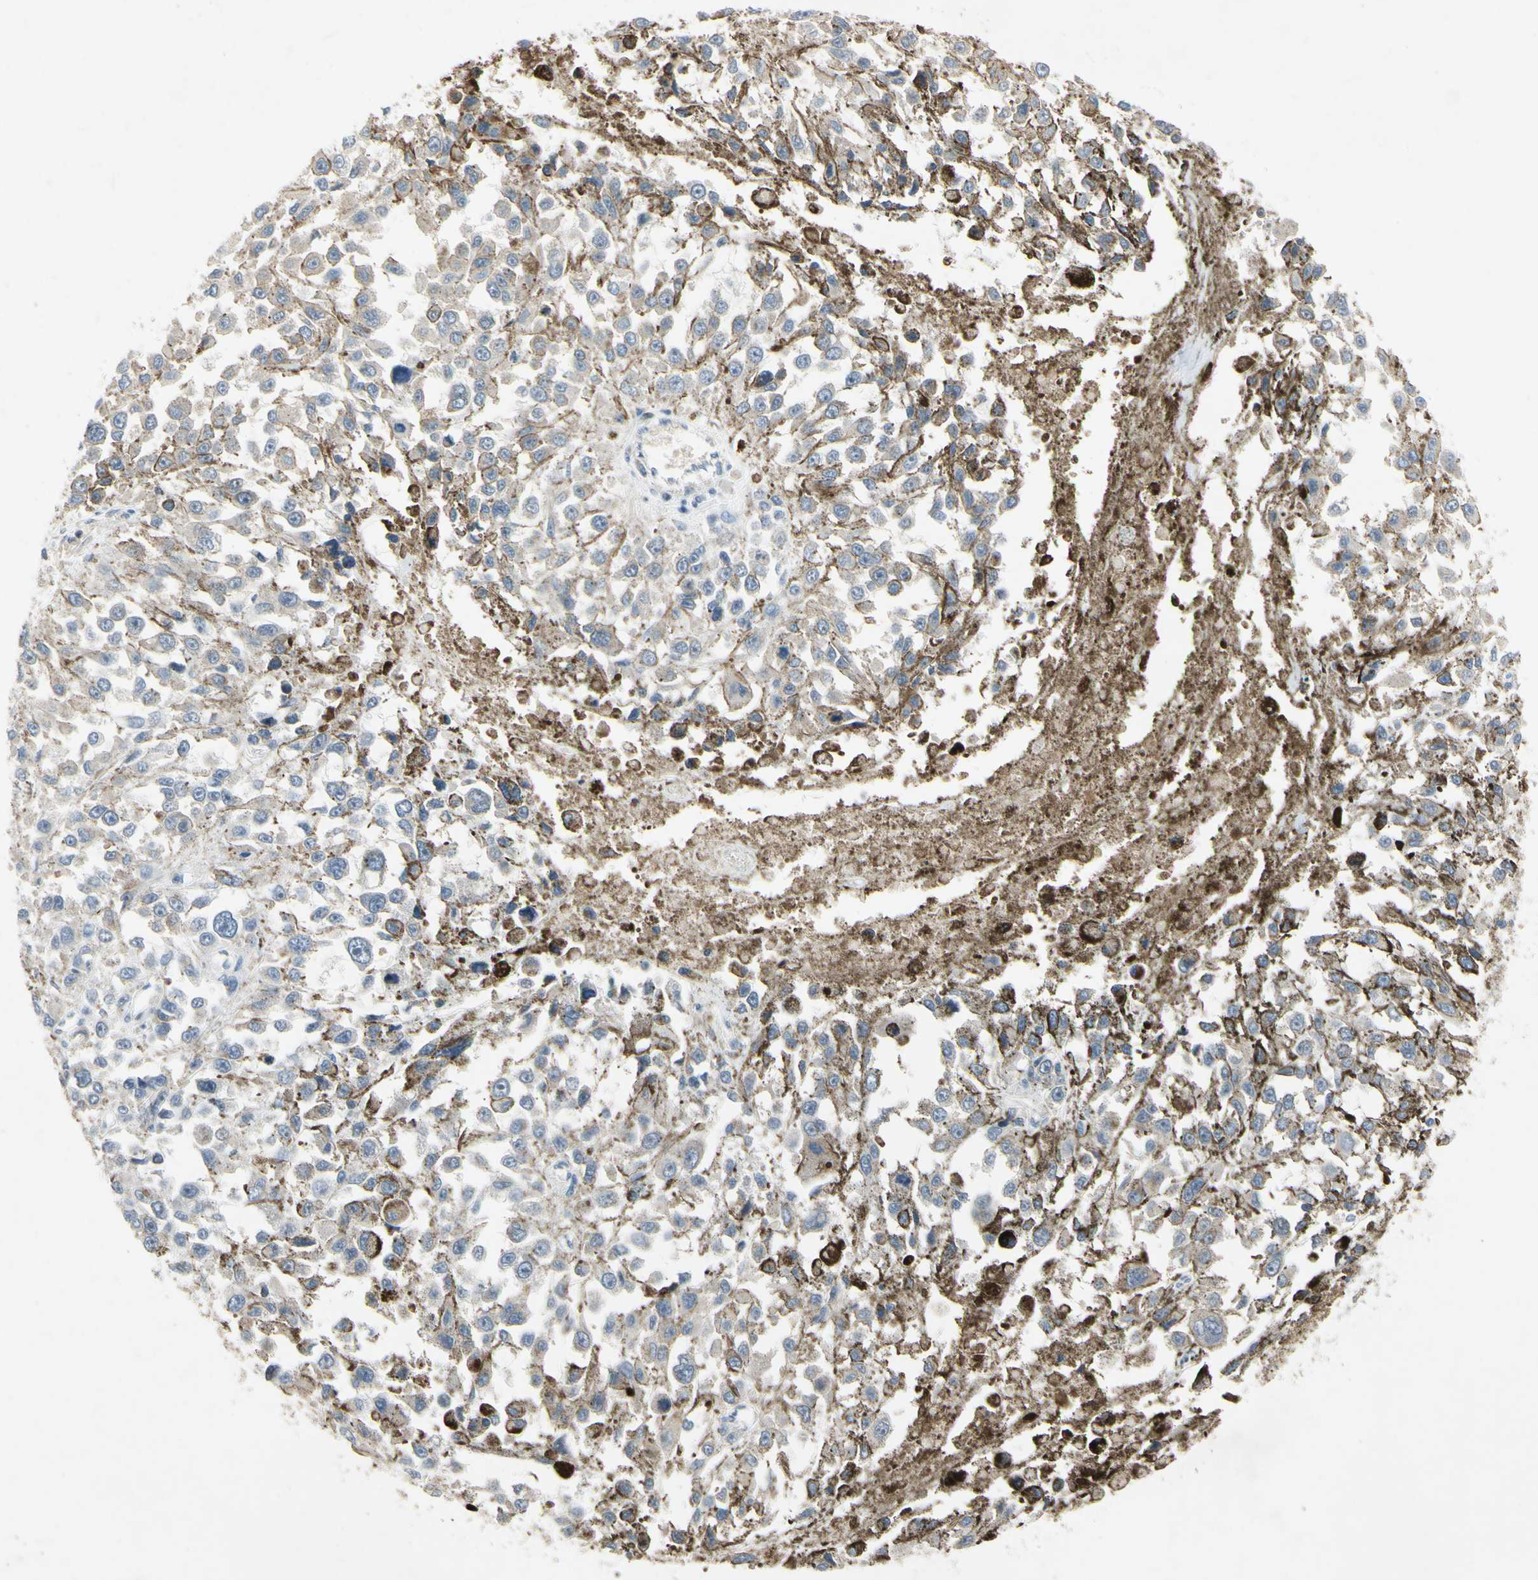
{"staining": {"intensity": "negative", "quantity": "none", "location": "none"}, "tissue": "melanoma", "cell_type": "Tumor cells", "image_type": "cancer", "snomed": [{"axis": "morphology", "description": "Malignant melanoma, Metastatic site"}, {"axis": "topography", "description": "Lymph node"}], "caption": "This image is of malignant melanoma (metastatic site) stained with immunohistochemistry to label a protein in brown with the nuclei are counter-stained blue. There is no positivity in tumor cells. The staining was performed using DAB (3,3'-diaminobenzidine) to visualize the protein expression in brown, while the nuclei were stained in blue with hematoxylin (Magnification: 20x).", "gene": "ARG1", "patient": {"sex": "male", "age": 59}}